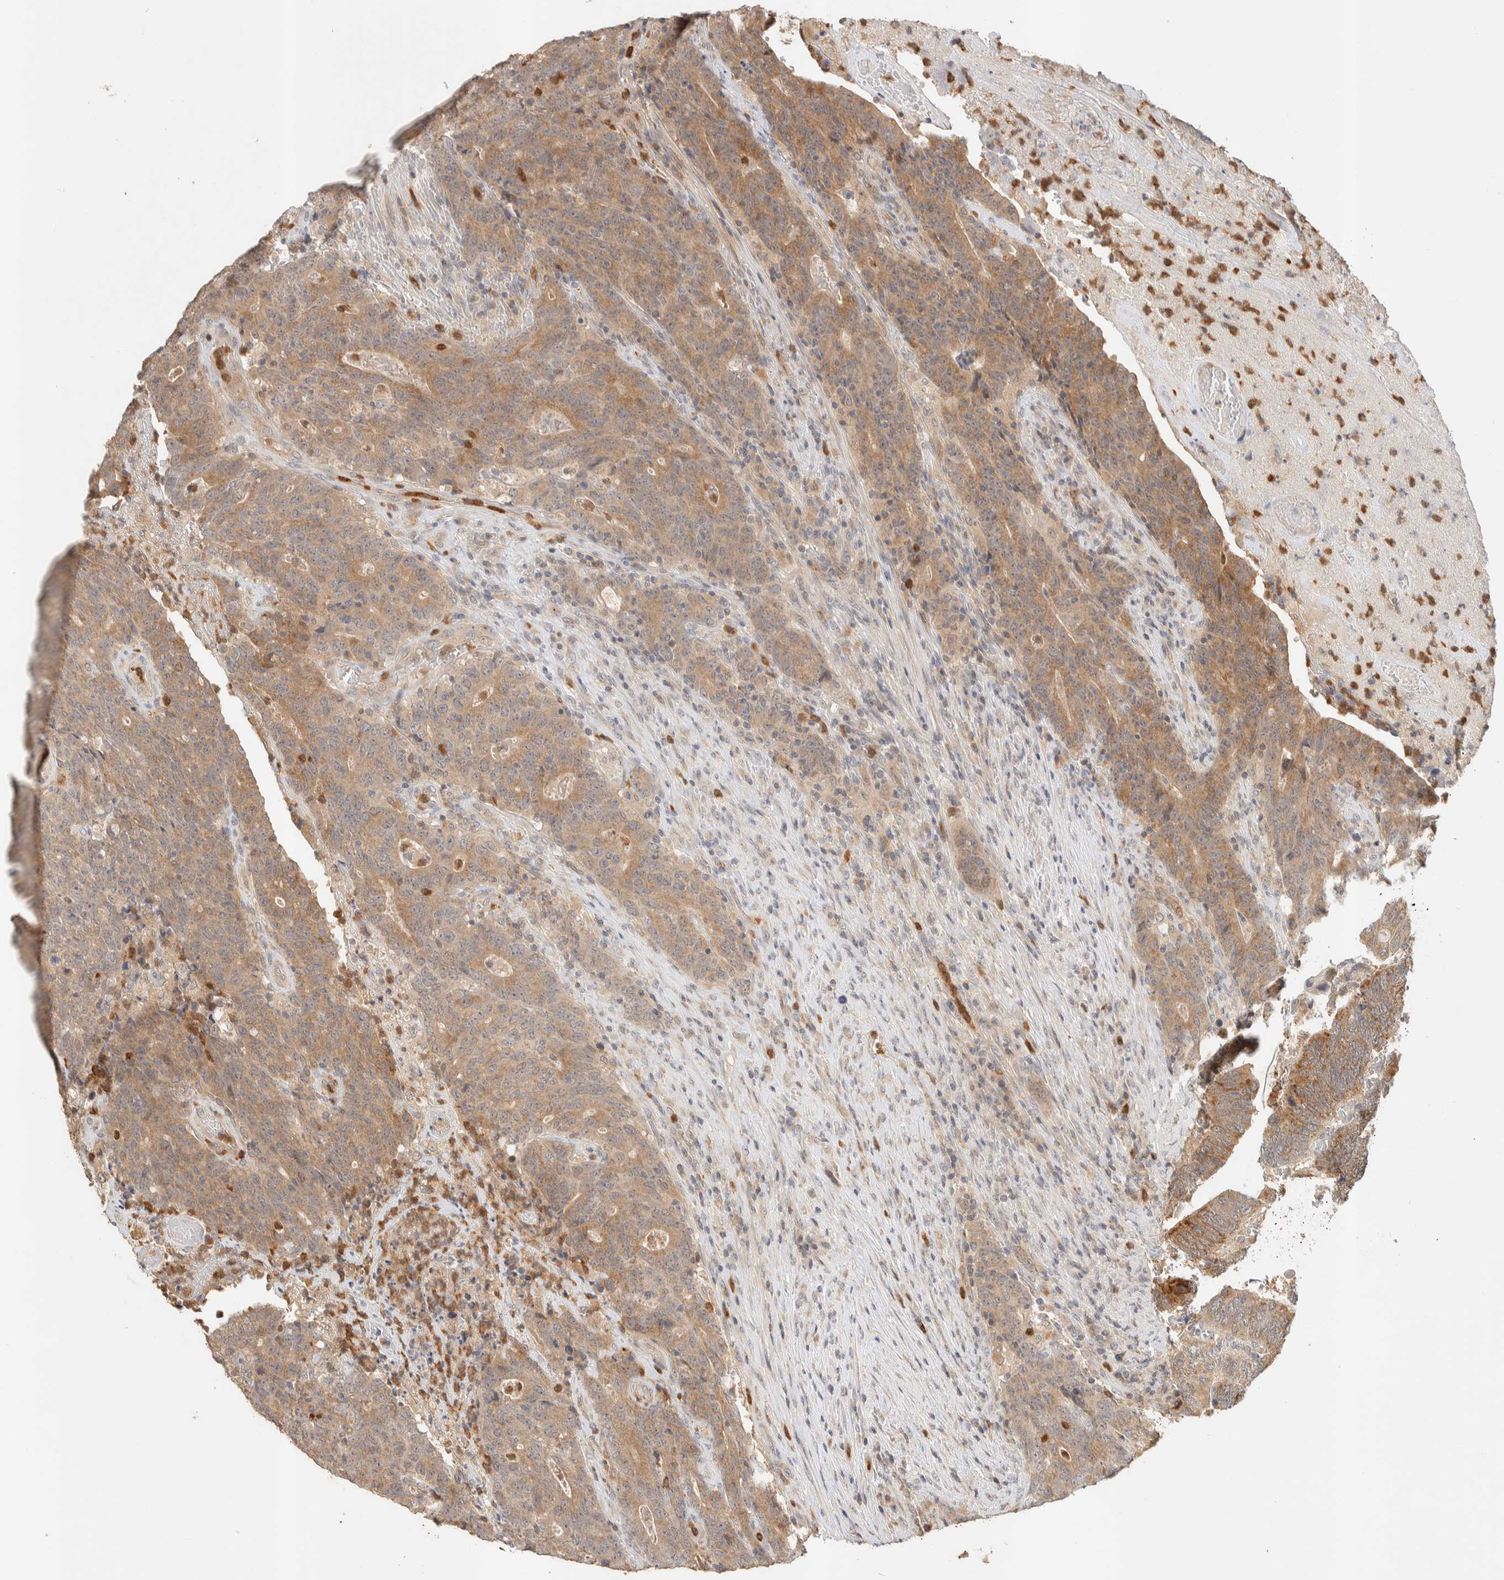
{"staining": {"intensity": "moderate", "quantity": ">75%", "location": "cytoplasmic/membranous"}, "tissue": "colorectal cancer", "cell_type": "Tumor cells", "image_type": "cancer", "snomed": [{"axis": "morphology", "description": "Normal tissue, NOS"}, {"axis": "morphology", "description": "Adenocarcinoma, NOS"}, {"axis": "topography", "description": "Colon"}], "caption": "A brown stain highlights moderate cytoplasmic/membranous positivity of a protein in human colorectal cancer tumor cells.", "gene": "ITPA", "patient": {"sex": "female", "age": 75}}